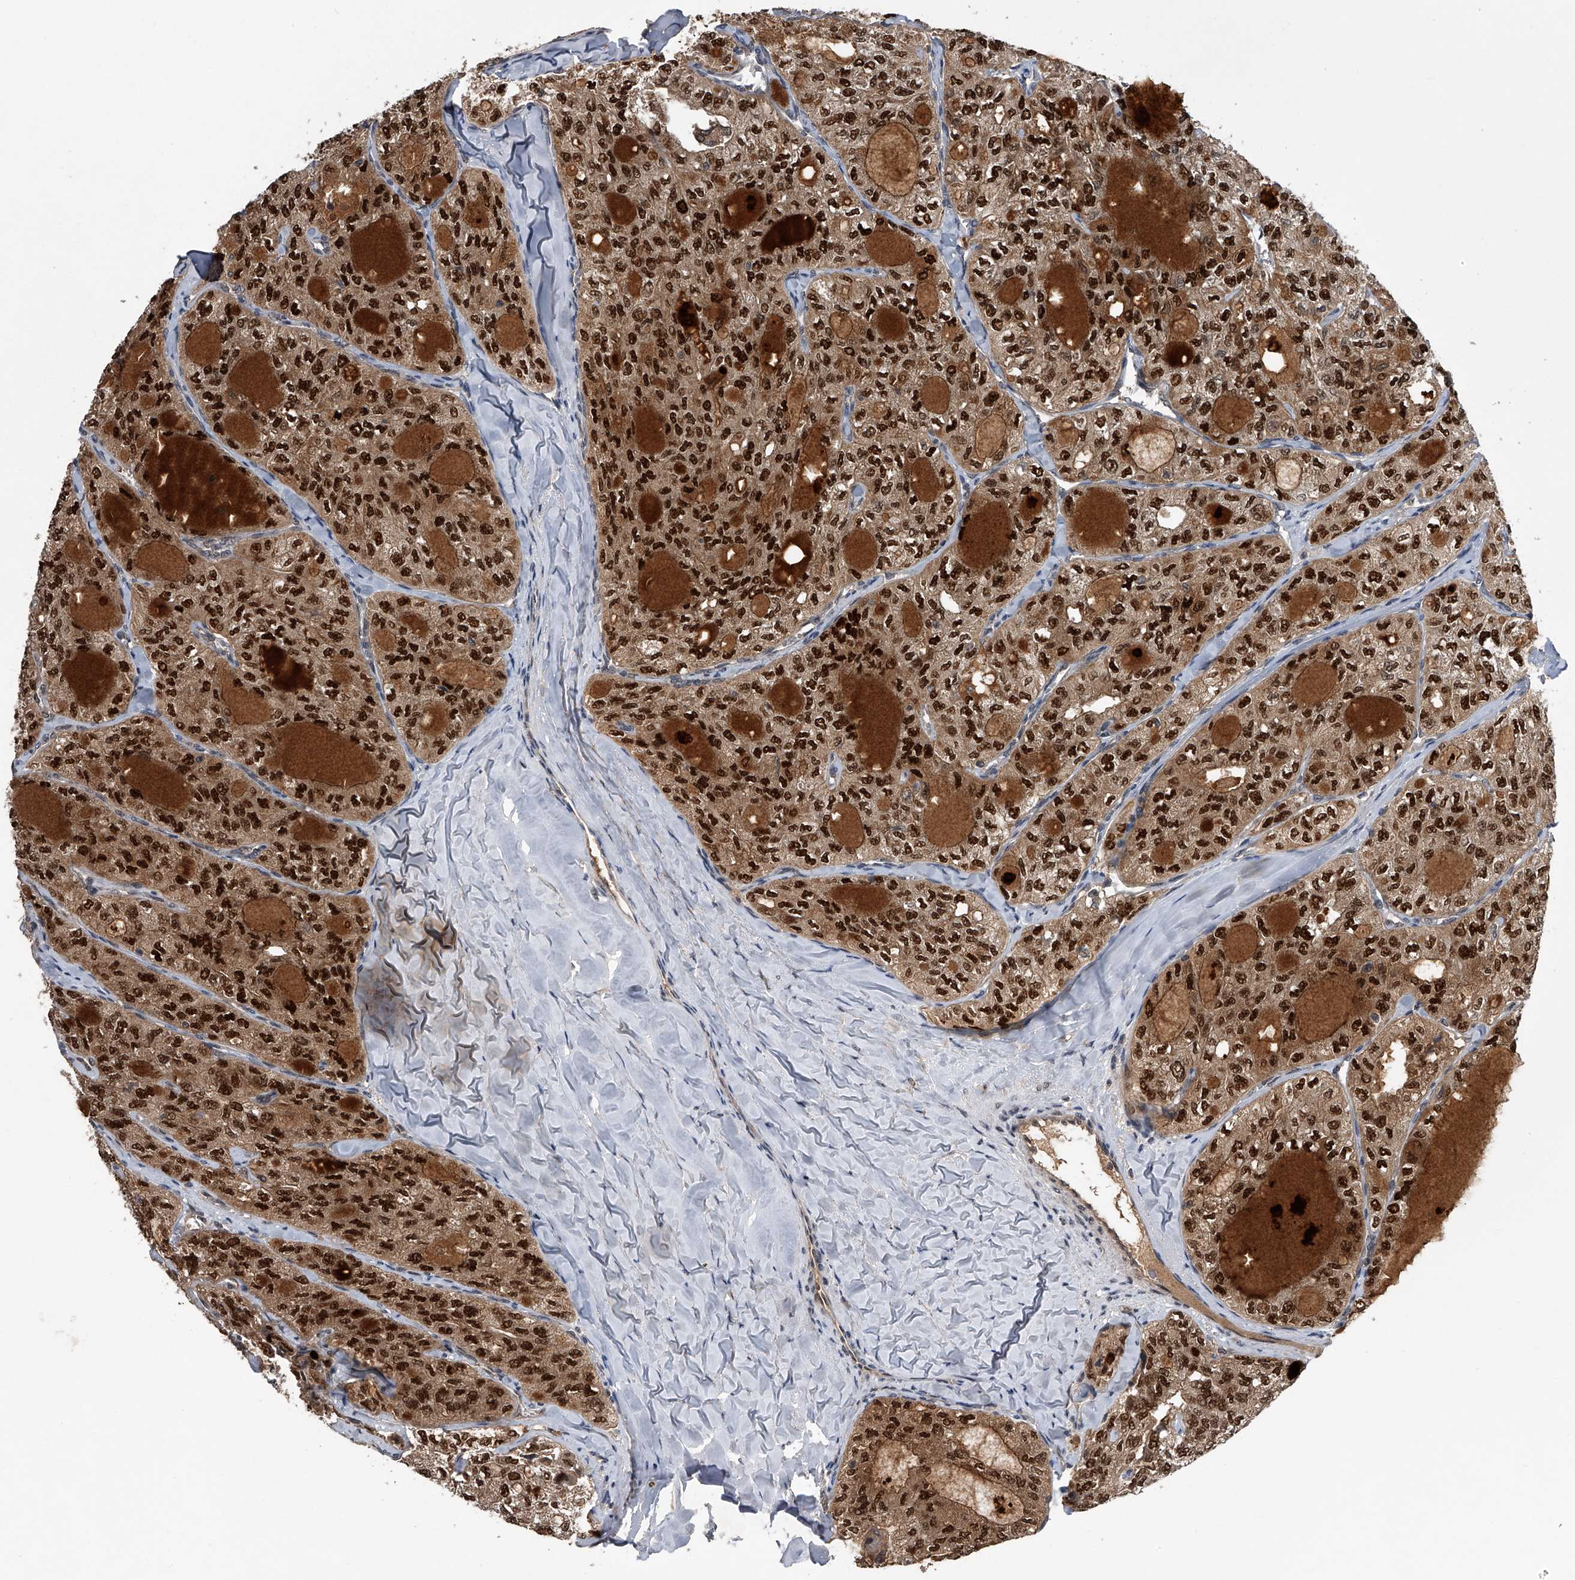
{"staining": {"intensity": "strong", "quantity": ">75%", "location": "cytoplasmic/membranous,nuclear"}, "tissue": "thyroid cancer", "cell_type": "Tumor cells", "image_type": "cancer", "snomed": [{"axis": "morphology", "description": "Follicular adenoma carcinoma, NOS"}, {"axis": "topography", "description": "Thyroid gland"}], "caption": "Immunohistochemical staining of human thyroid cancer shows strong cytoplasmic/membranous and nuclear protein expression in approximately >75% of tumor cells. (DAB = brown stain, brightfield microscopy at high magnification).", "gene": "SLC12A8", "patient": {"sex": "male", "age": 75}}